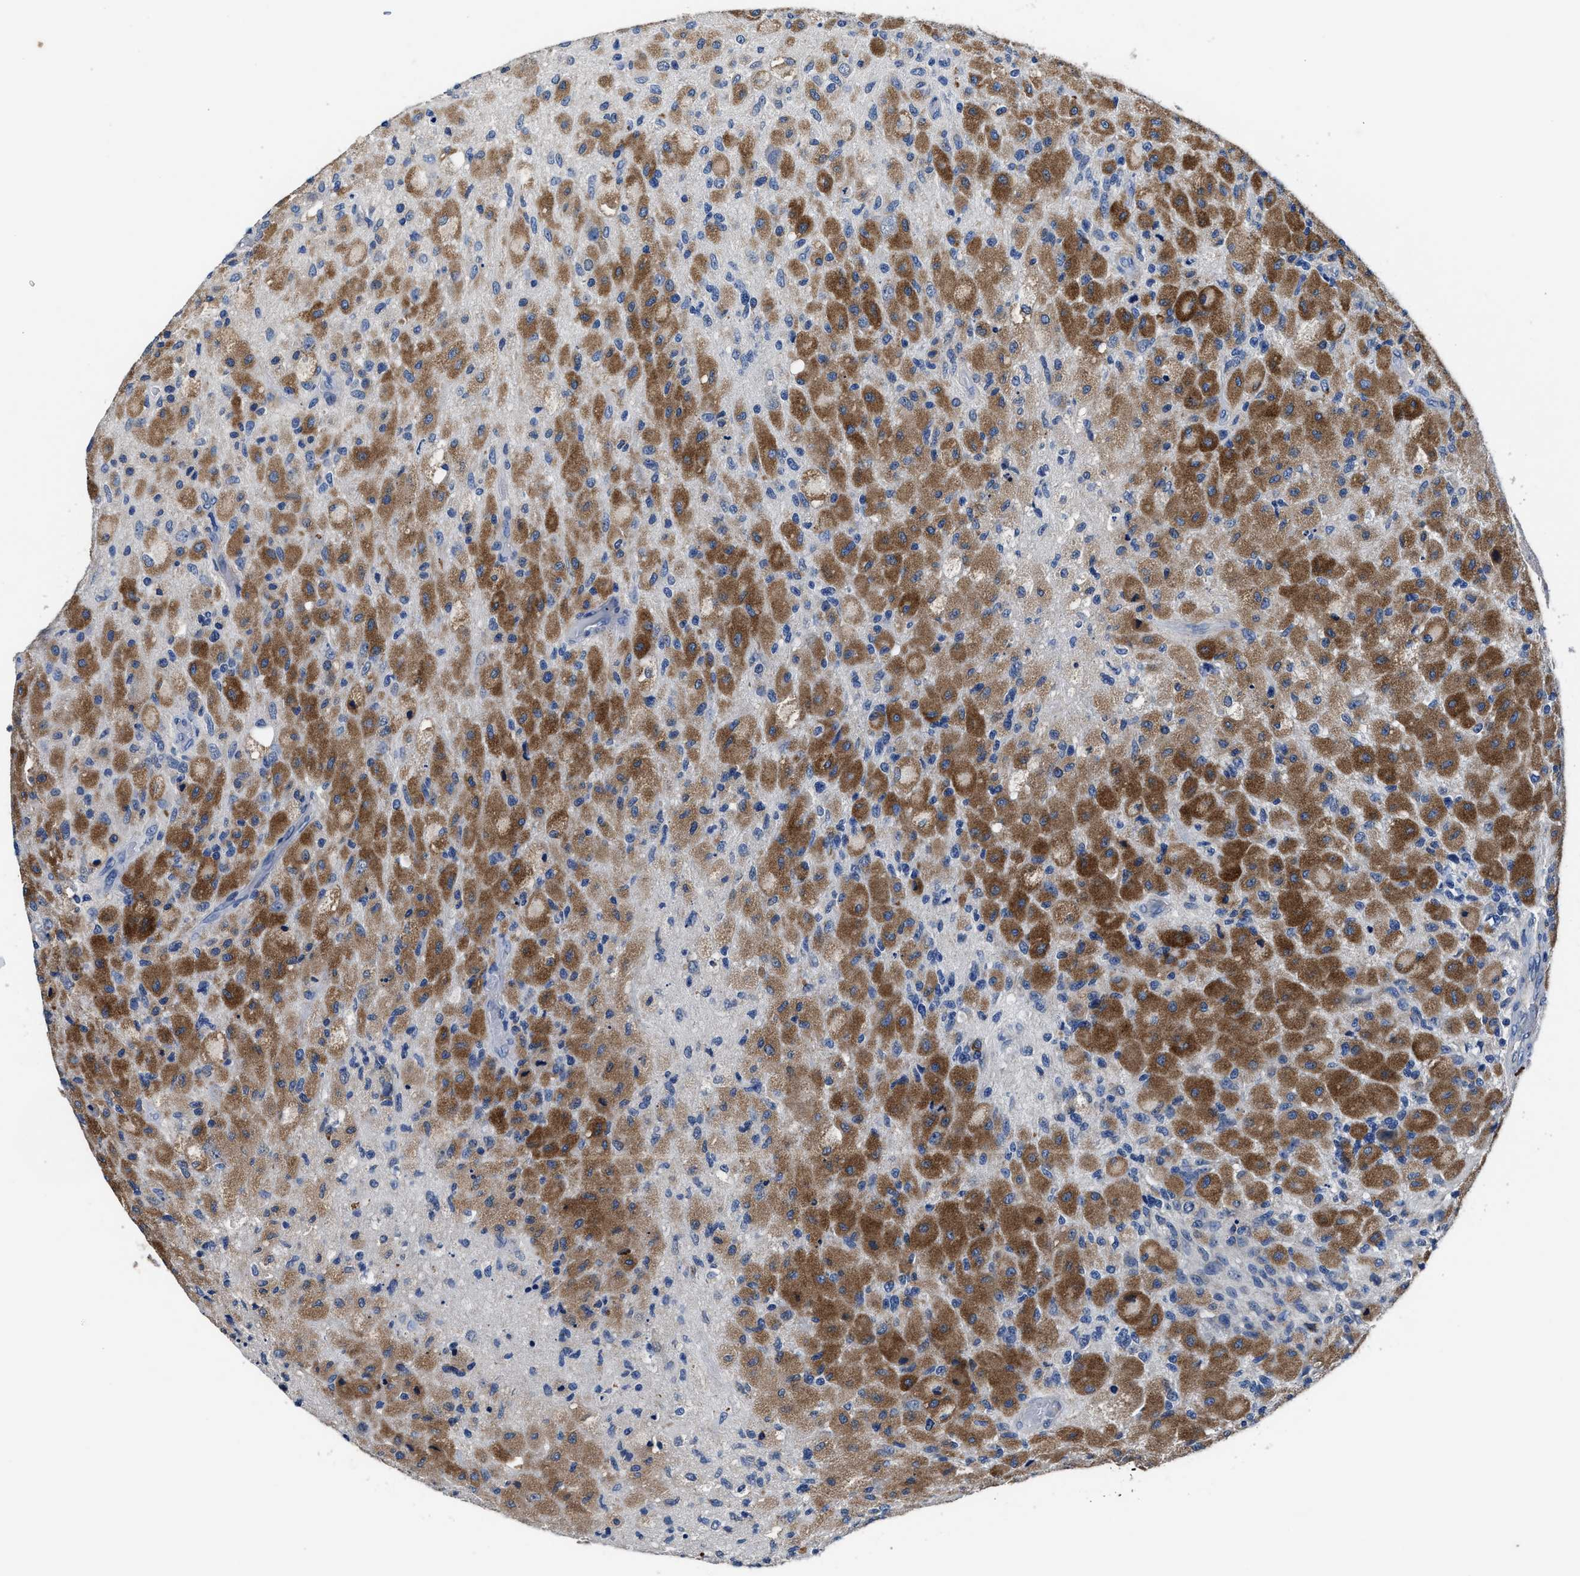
{"staining": {"intensity": "moderate", "quantity": ">75%", "location": "cytoplasmic/membranous"}, "tissue": "glioma", "cell_type": "Tumor cells", "image_type": "cancer", "snomed": [{"axis": "morphology", "description": "Normal tissue, NOS"}, {"axis": "morphology", "description": "Glioma, malignant, High grade"}, {"axis": "topography", "description": "Cerebral cortex"}], "caption": "DAB immunohistochemical staining of malignant glioma (high-grade) shows moderate cytoplasmic/membranous protein positivity in about >75% of tumor cells.", "gene": "UBR4", "patient": {"sex": "male", "age": 77}}